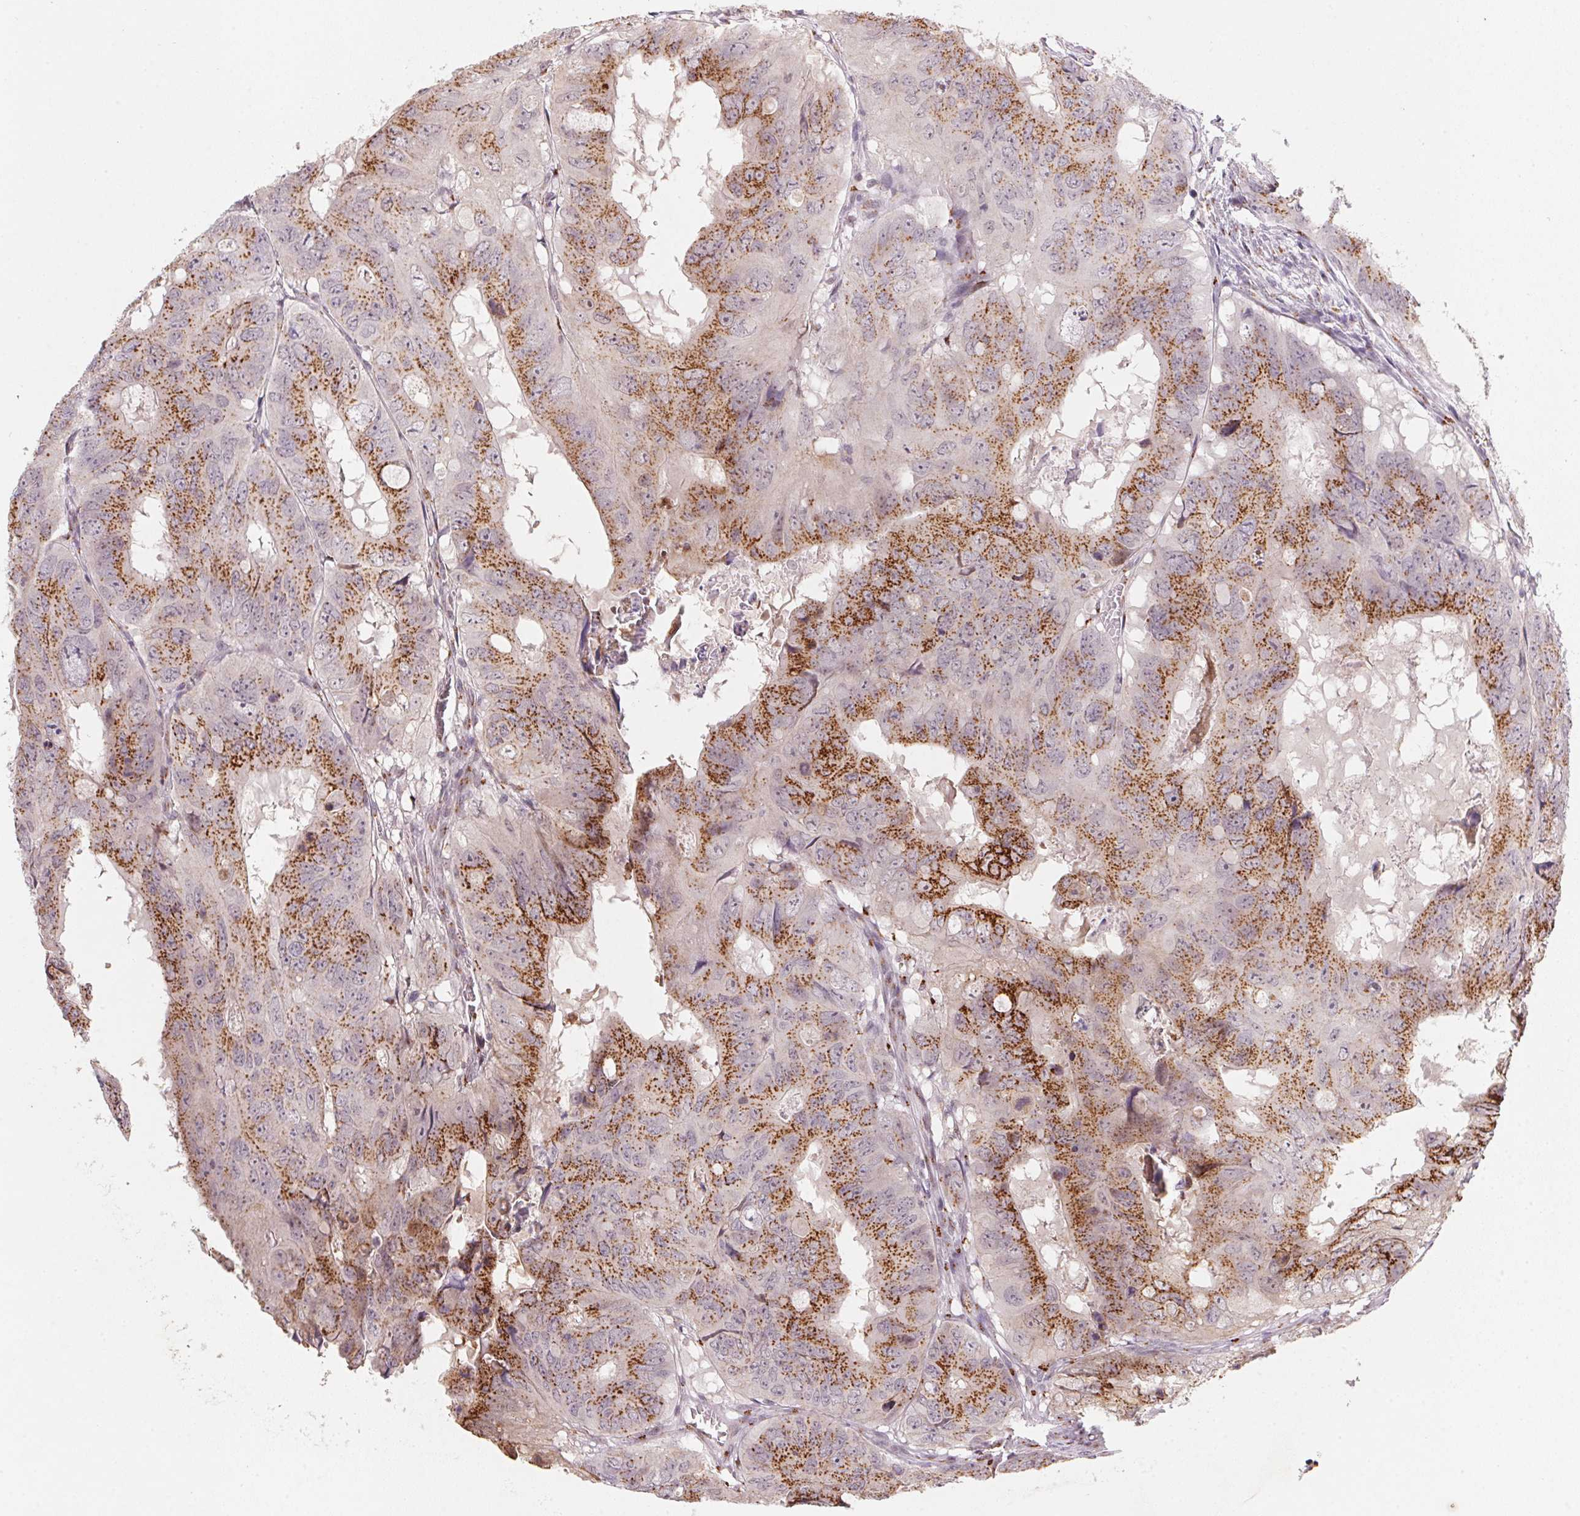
{"staining": {"intensity": "strong", "quantity": ">75%", "location": "cytoplasmic/membranous"}, "tissue": "colorectal cancer", "cell_type": "Tumor cells", "image_type": "cancer", "snomed": [{"axis": "morphology", "description": "Adenocarcinoma, NOS"}, {"axis": "topography", "description": "Colon"}], "caption": "Colorectal cancer stained for a protein (brown) reveals strong cytoplasmic/membranous positive staining in approximately >75% of tumor cells.", "gene": "RAB22A", "patient": {"sex": "male", "age": 79}}